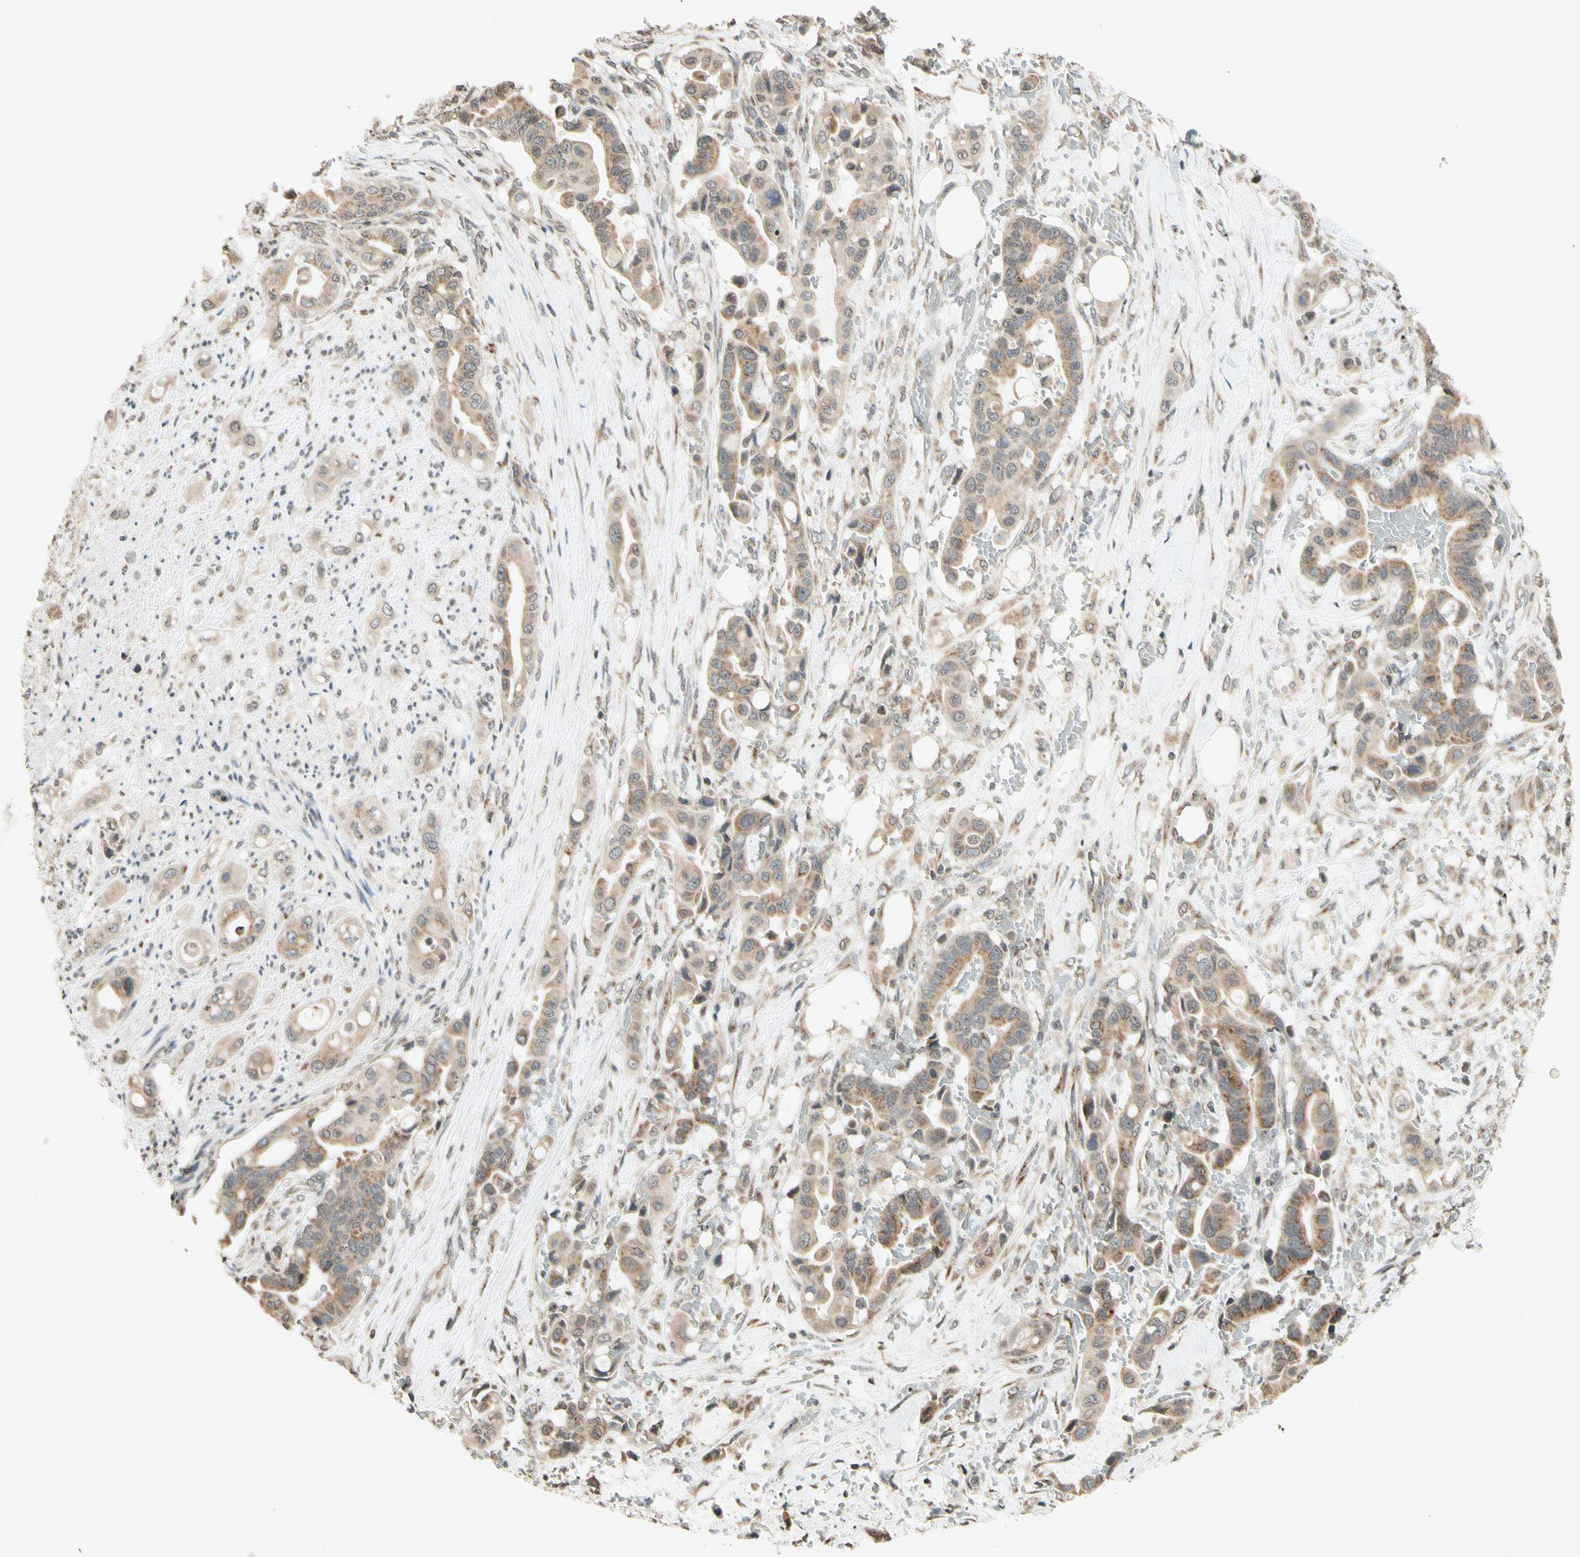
{"staining": {"intensity": "weak", "quantity": ">75%", "location": "cytoplasmic/membranous"}, "tissue": "liver cancer", "cell_type": "Tumor cells", "image_type": "cancer", "snomed": [{"axis": "morphology", "description": "Cholangiocarcinoma"}, {"axis": "topography", "description": "Liver"}], "caption": "Weak cytoplasmic/membranous protein positivity is appreciated in about >75% of tumor cells in liver cancer.", "gene": "CCNI", "patient": {"sex": "female", "age": 61}}